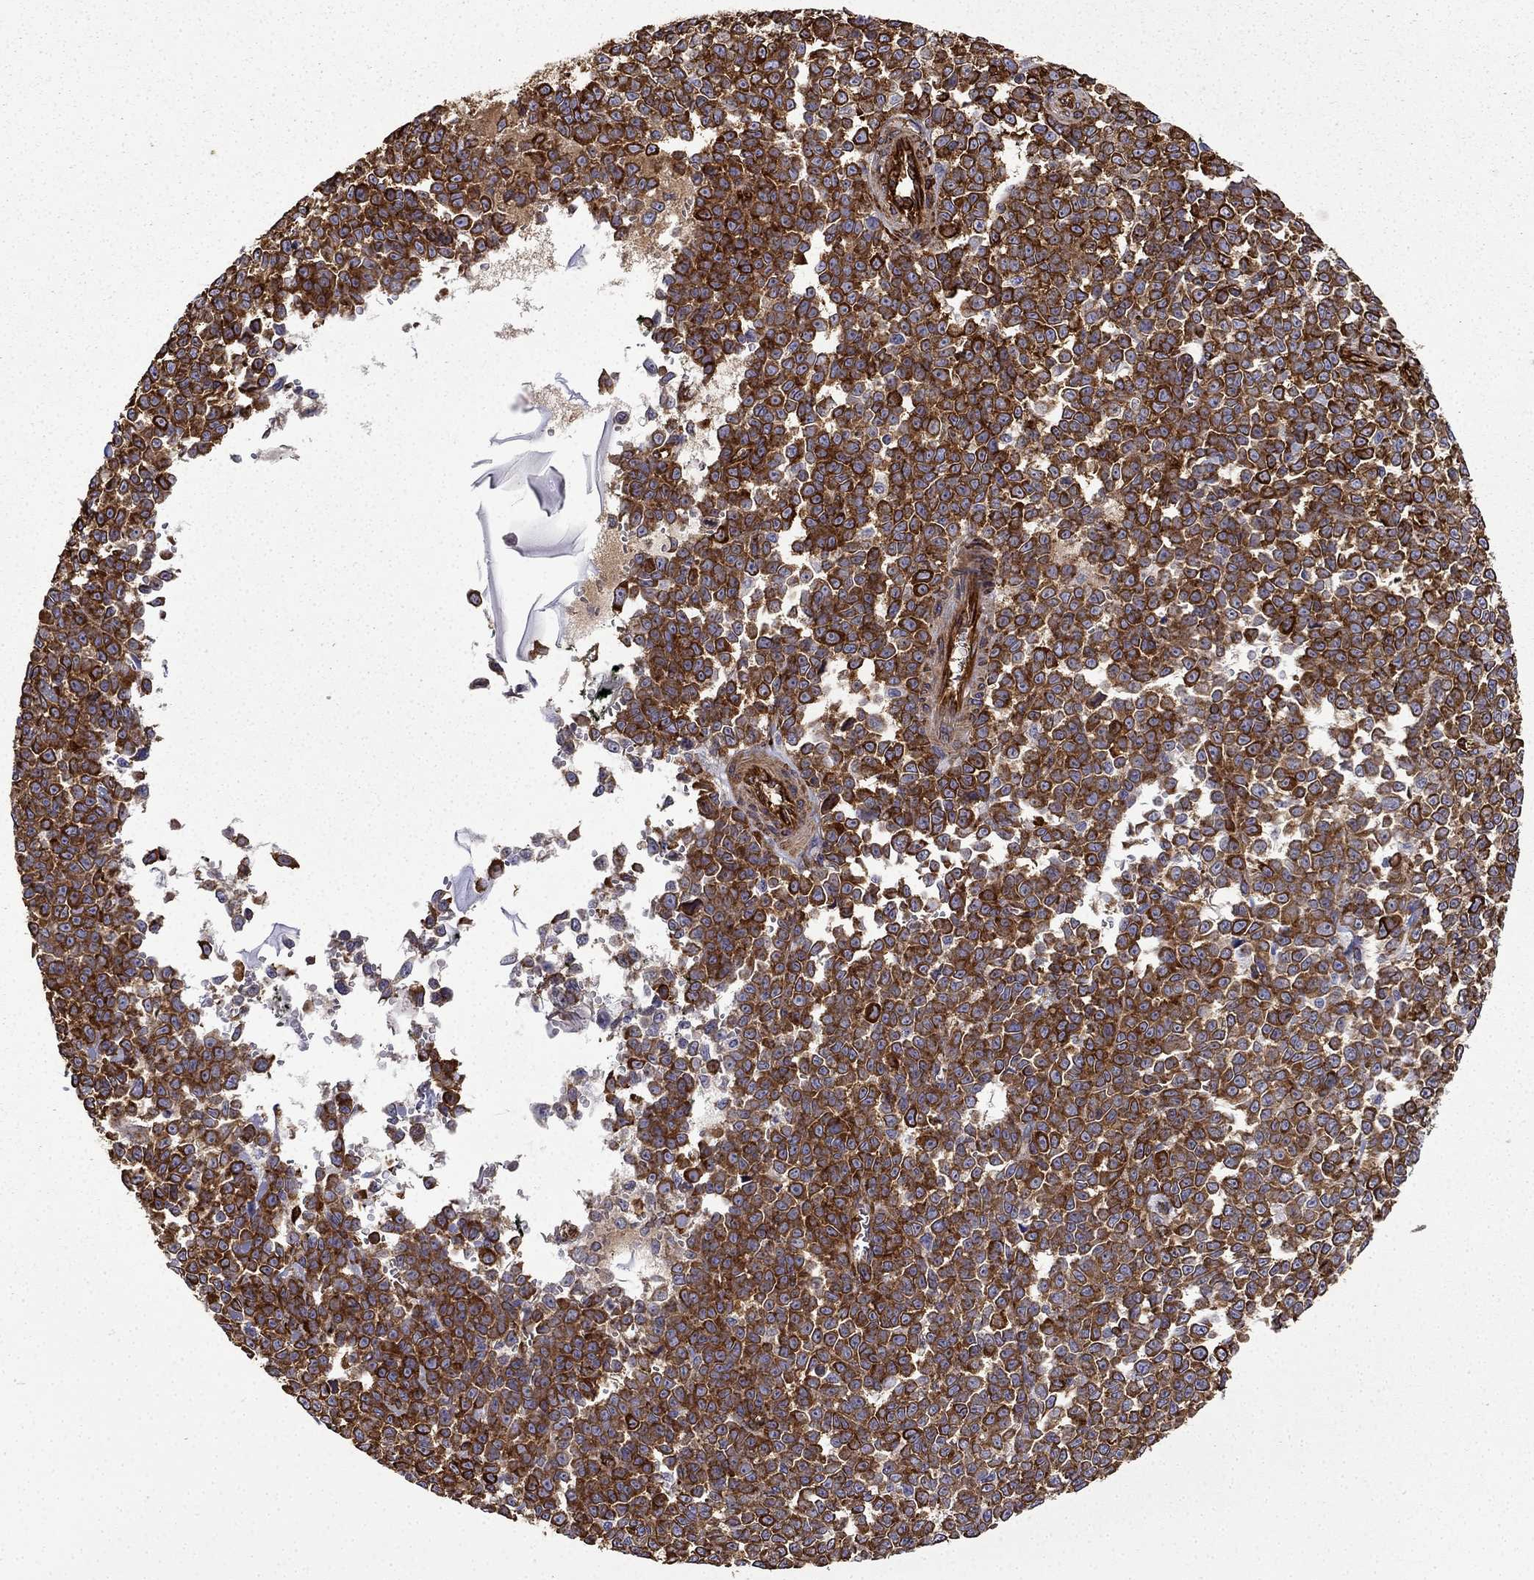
{"staining": {"intensity": "moderate", "quantity": ">75%", "location": "cytoplasmic/membranous"}, "tissue": "melanoma", "cell_type": "Tumor cells", "image_type": "cancer", "snomed": [{"axis": "morphology", "description": "Malignant melanoma, NOS"}, {"axis": "topography", "description": "Skin"}], "caption": "High-power microscopy captured an immunohistochemistry image of melanoma, revealing moderate cytoplasmic/membranous expression in approximately >75% of tumor cells.", "gene": "MAP4", "patient": {"sex": "female", "age": 95}}